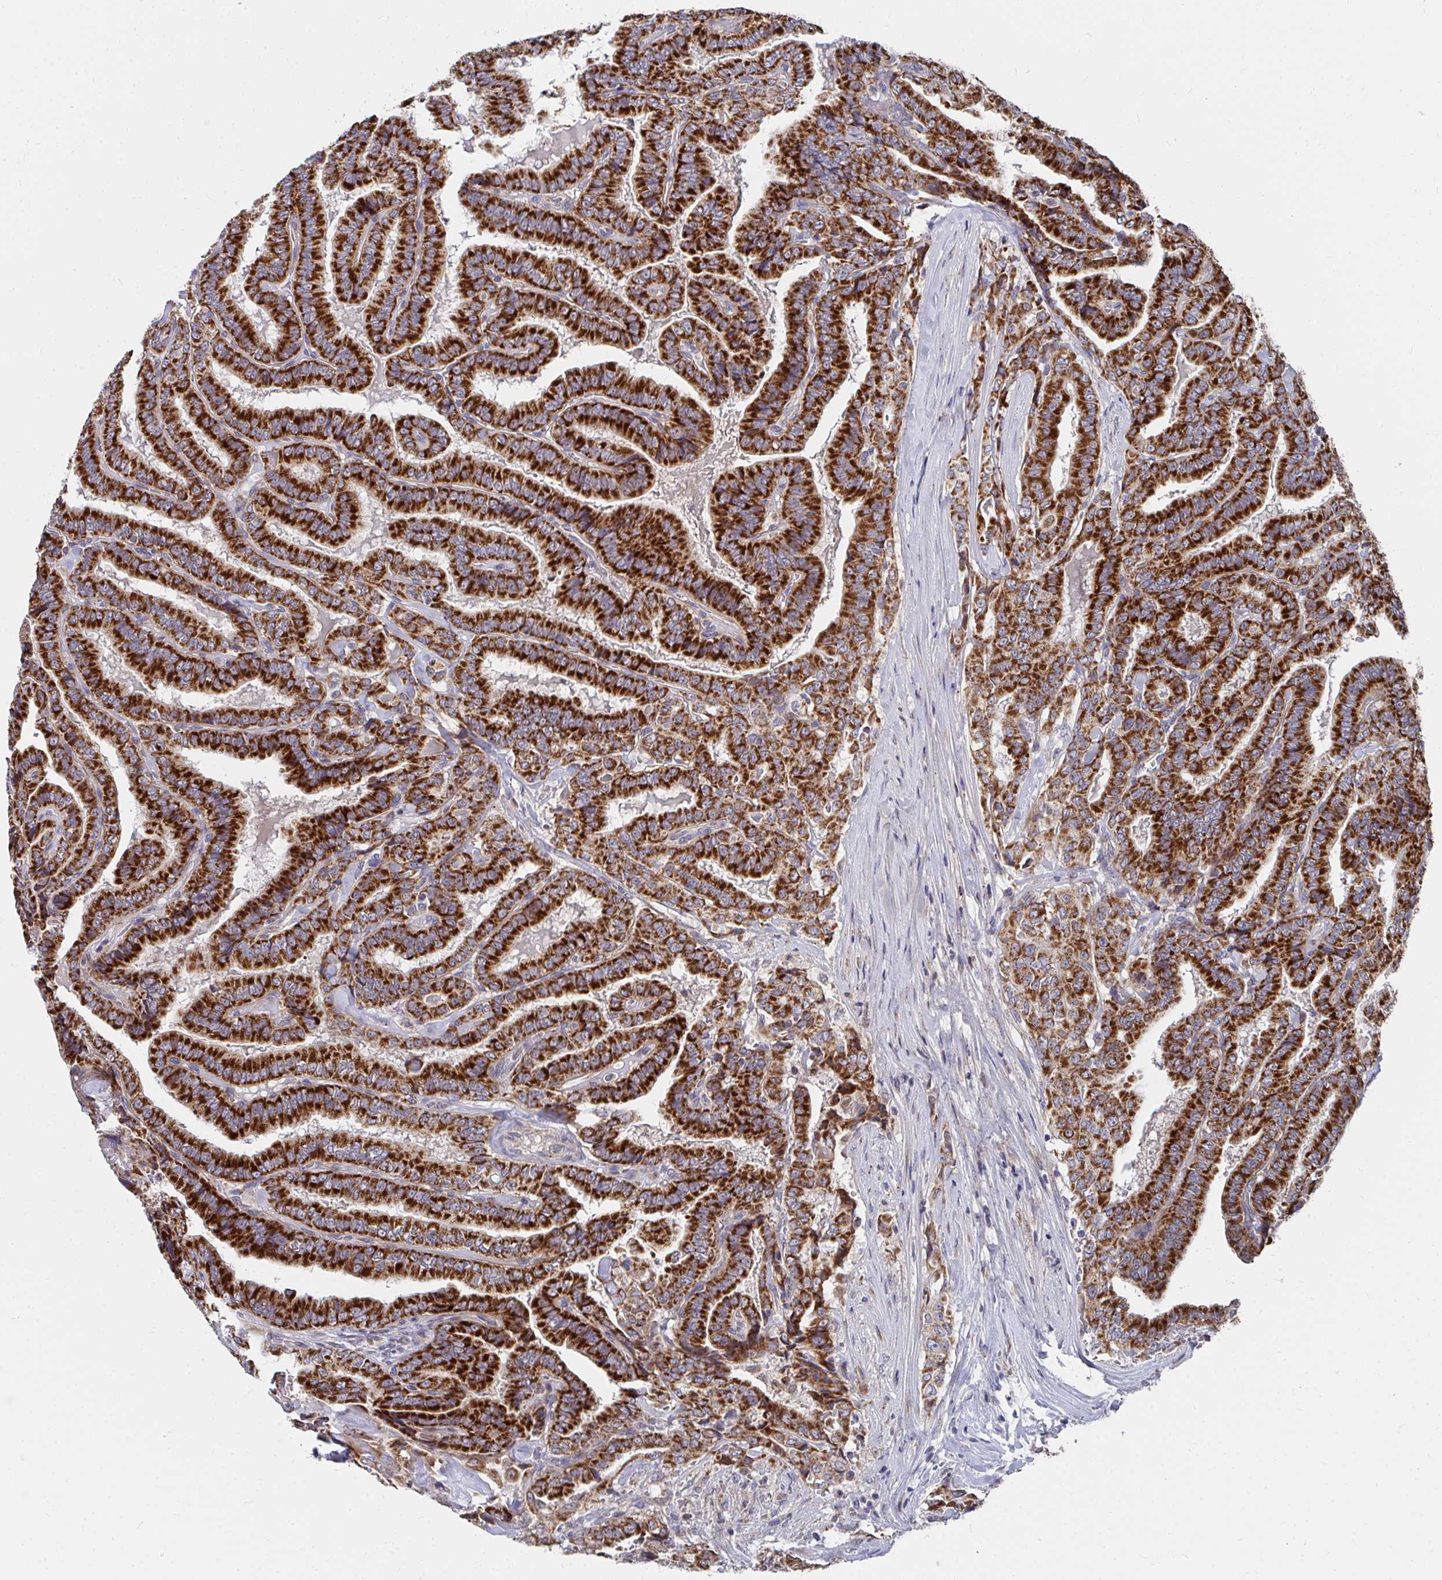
{"staining": {"intensity": "strong", "quantity": ">75%", "location": "cytoplasmic/membranous"}, "tissue": "thyroid cancer", "cell_type": "Tumor cells", "image_type": "cancer", "snomed": [{"axis": "morphology", "description": "Papillary adenocarcinoma, NOS"}, {"axis": "topography", "description": "Thyroid gland"}], "caption": "Immunohistochemical staining of human thyroid papillary adenocarcinoma exhibits high levels of strong cytoplasmic/membranous positivity in about >75% of tumor cells.", "gene": "PEX3", "patient": {"sex": "male", "age": 61}}